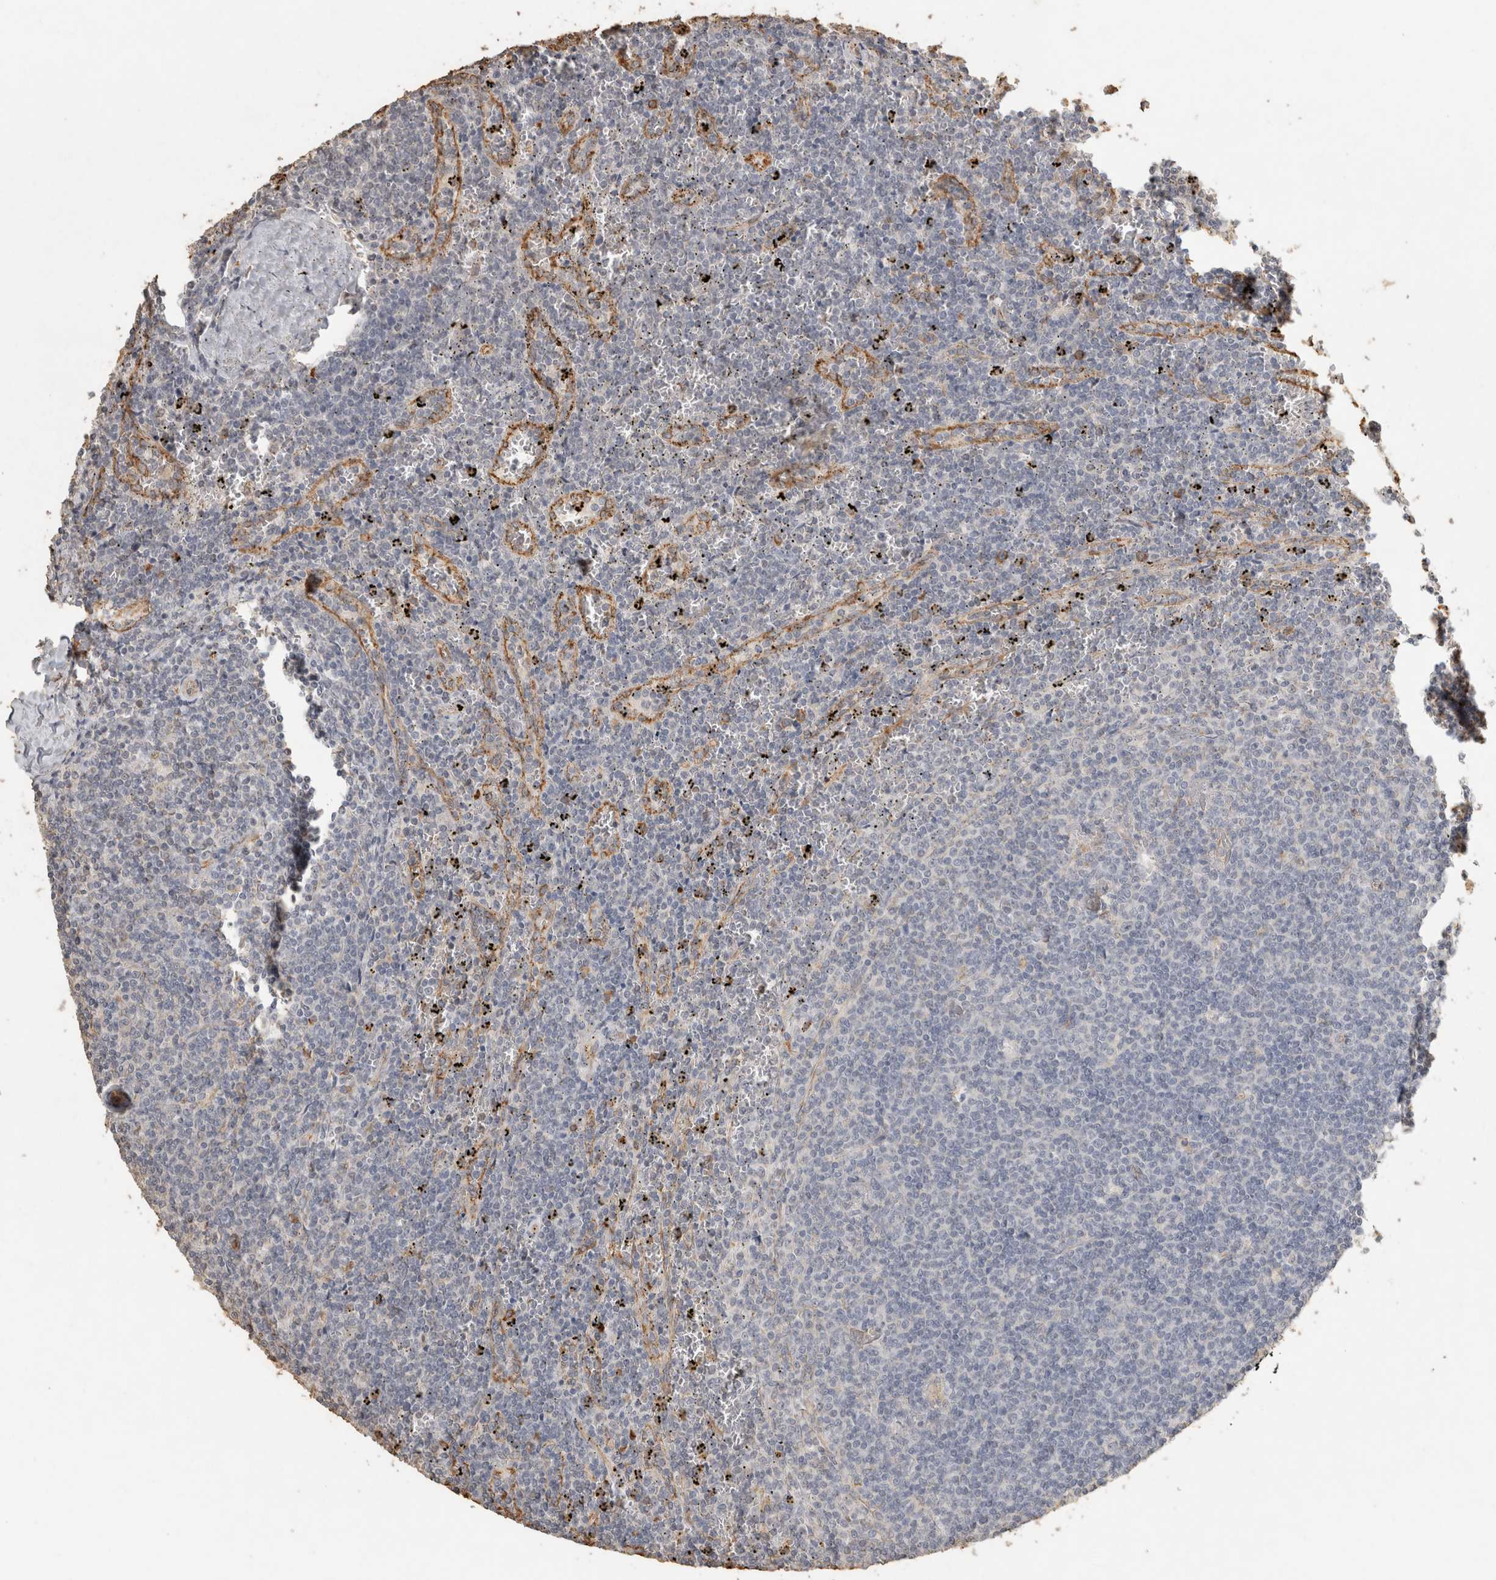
{"staining": {"intensity": "negative", "quantity": "none", "location": "none"}, "tissue": "lymphoma", "cell_type": "Tumor cells", "image_type": "cancer", "snomed": [{"axis": "morphology", "description": "Malignant lymphoma, non-Hodgkin's type, Low grade"}, {"axis": "topography", "description": "Spleen"}], "caption": "Tumor cells are negative for protein expression in human malignant lymphoma, non-Hodgkin's type (low-grade).", "gene": "REPS2", "patient": {"sex": "female", "age": 50}}